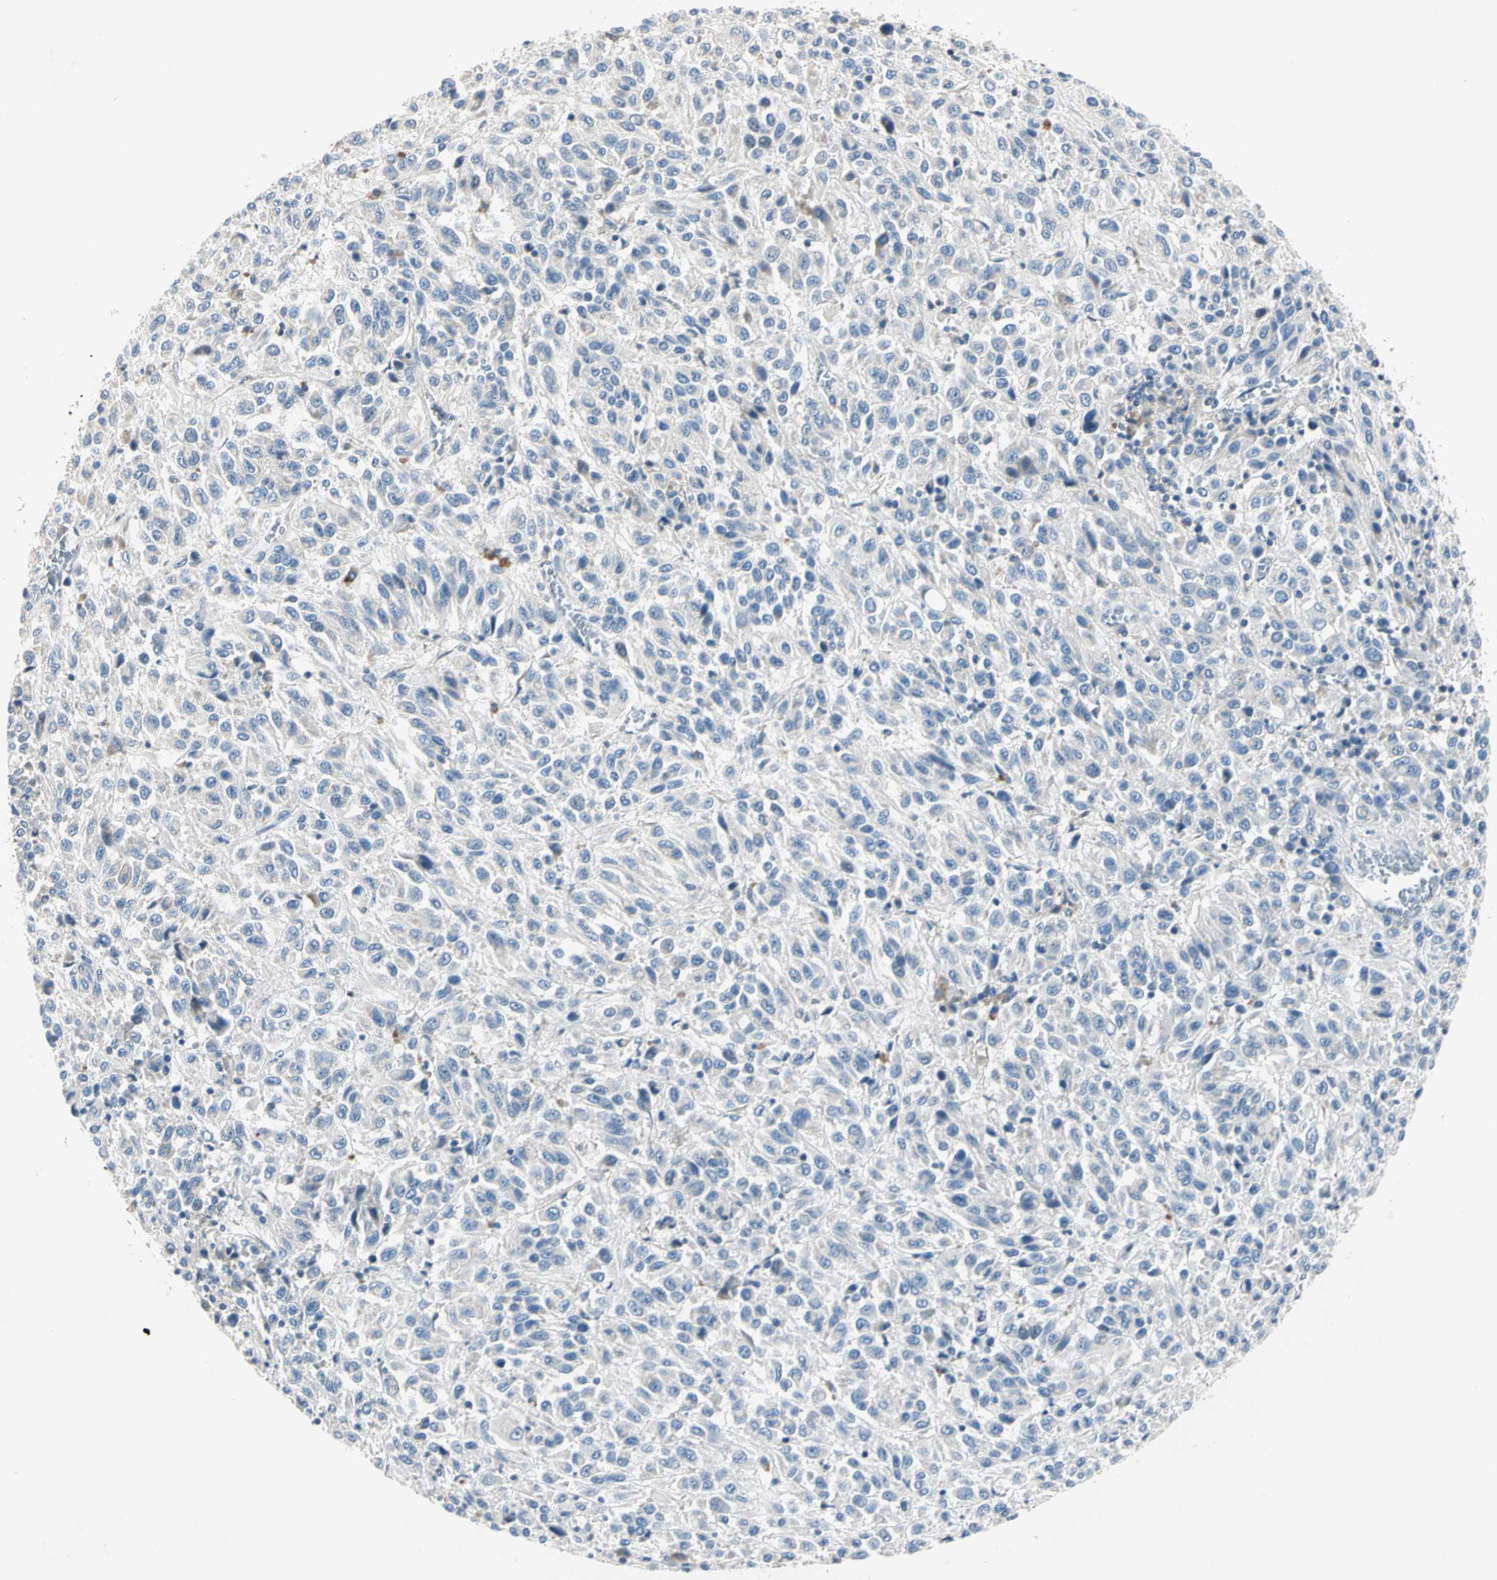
{"staining": {"intensity": "negative", "quantity": "none", "location": "none"}, "tissue": "melanoma", "cell_type": "Tumor cells", "image_type": "cancer", "snomed": [{"axis": "morphology", "description": "Malignant melanoma, Metastatic site"}, {"axis": "topography", "description": "Lung"}], "caption": "DAB (3,3'-diaminobenzidine) immunohistochemical staining of melanoma reveals no significant expression in tumor cells.", "gene": "GPR153", "patient": {"sex": "male", "age": 64}}